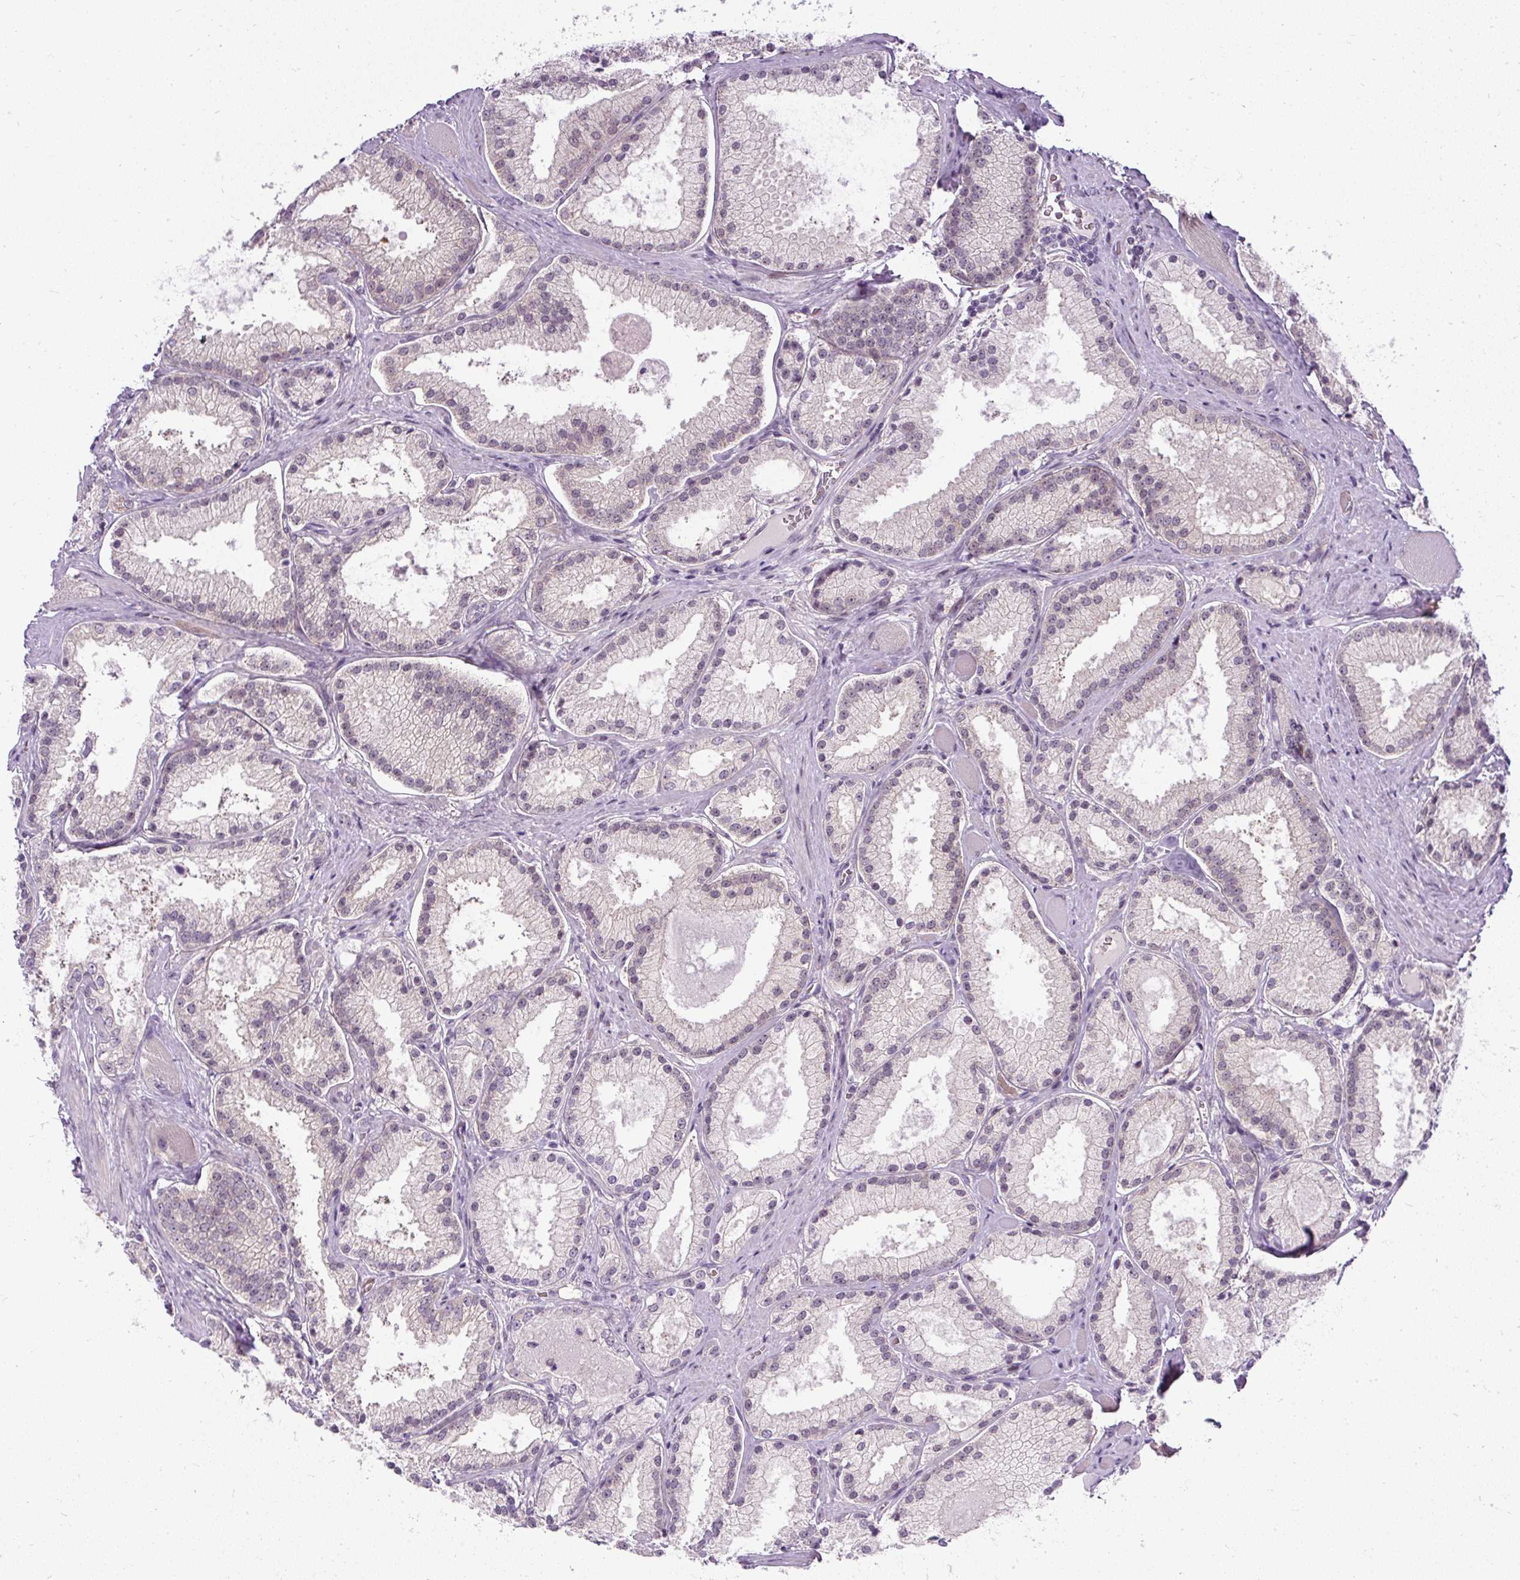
{"staining": {"intensity": "weak", "quantity": "<25%", "location": "cytoplasmic/membranous,nuclear"}, "tissue": "prostate cancer", "cell_type": "Tumor cells", "image_type": "cancer", "snomed": [{"axis": "morphology", "description": "Adenocarcinoma, High grade"}, {"axis": "topography", "description": "Prostate"}], "caption": "Tumor cells show no significant protein staining in prostate cancer.", "gene": "FAM117B", "patient": {"sex": "male", "age": 68}}